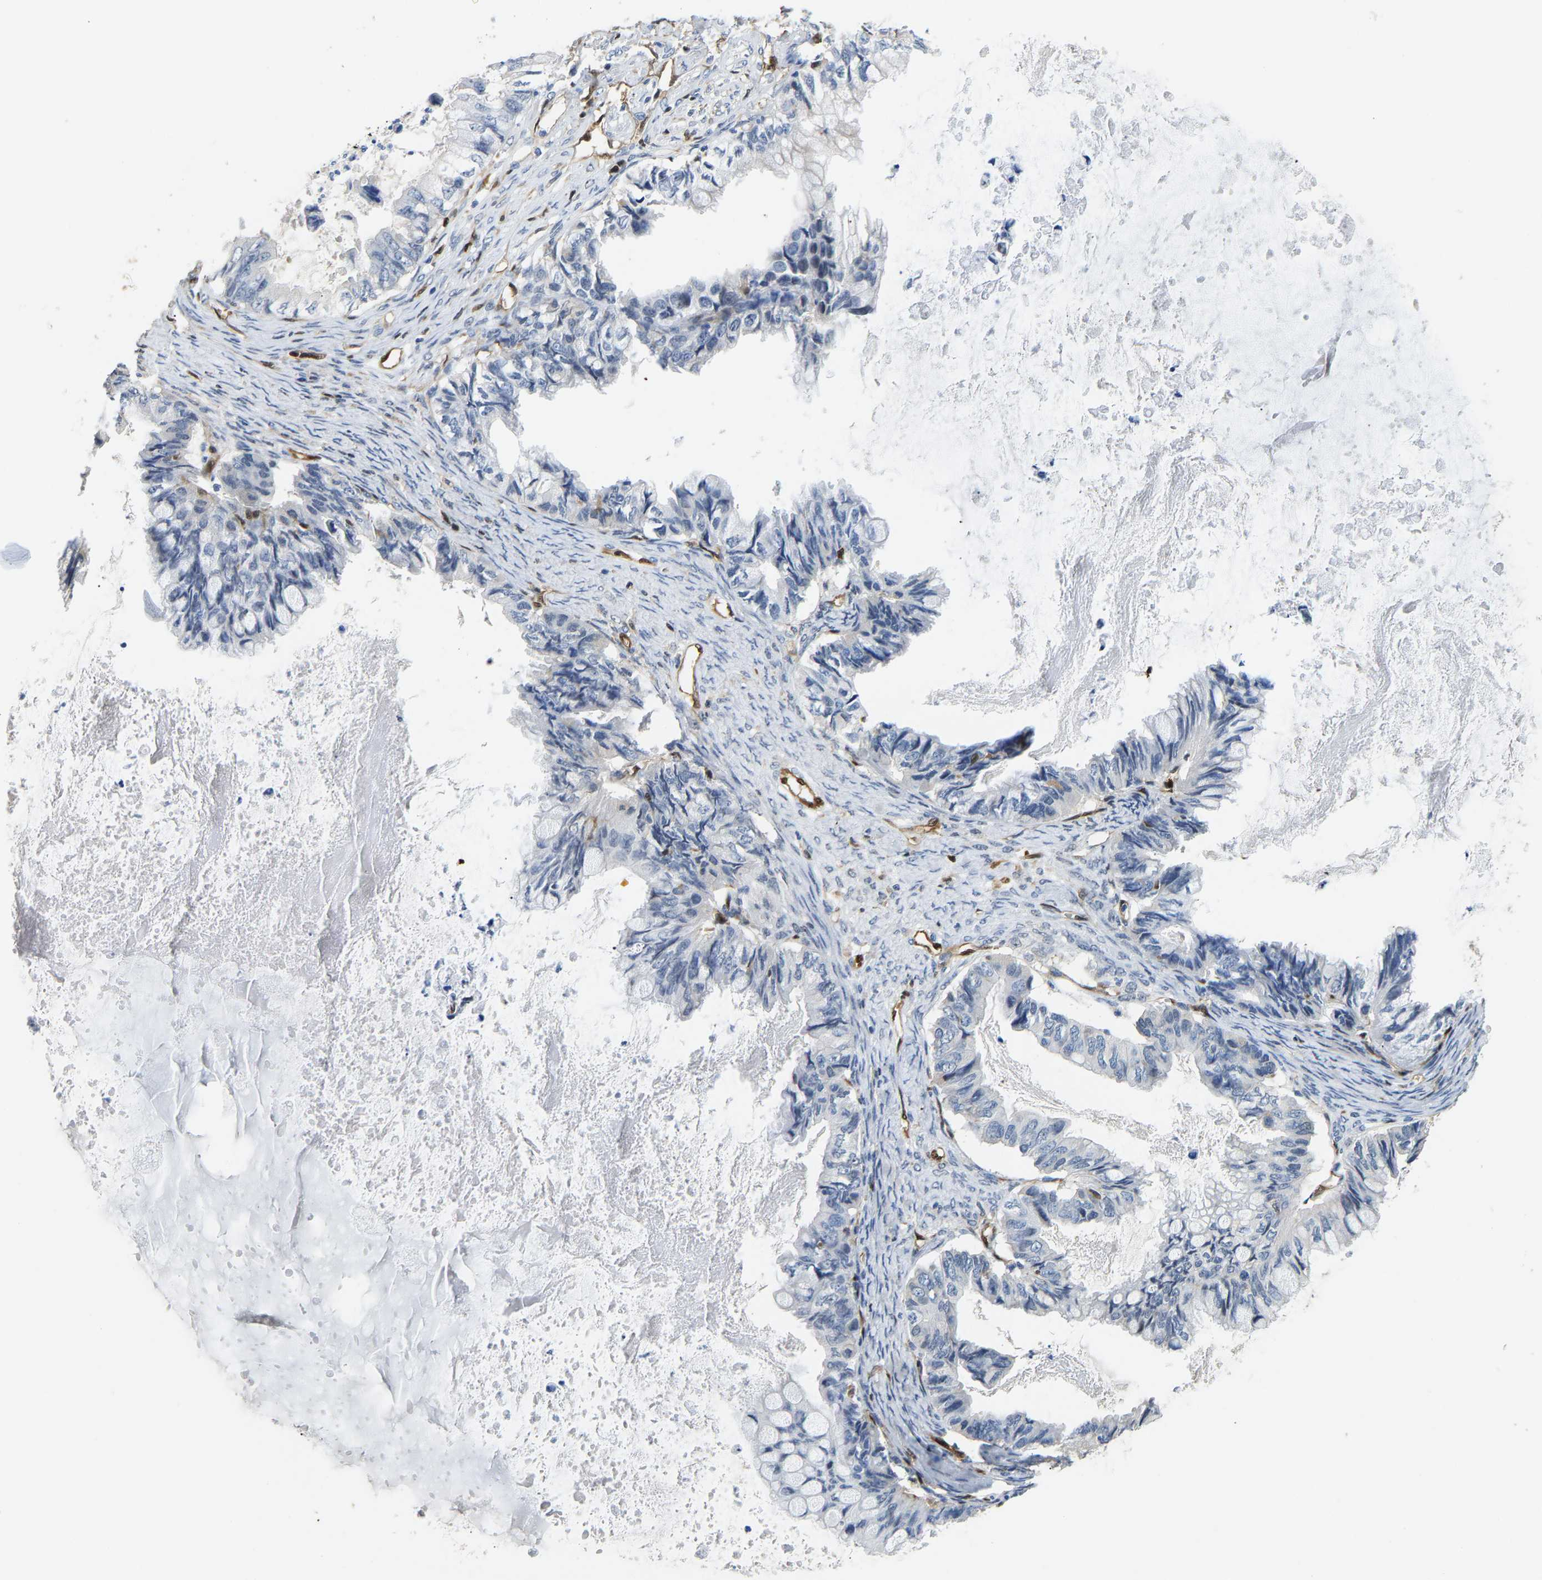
{"staining": {"intensity": "negative", "quantity": "none", "location": "none"}, "tissue": "ovarian cancer", "cell_type": "Tumor cells", "image_type": "cancer", "snomed": [{"axis": "morphology", "description": "Cystadenocarcinoma, mucinous, NOS"}, {"axis": "topography", "description": "Ovary"}], "caption": "A photomicrograph of human ovarian mucinous cystadenocarcinoma is negative for staining in tumor cells.", "gene": "GIMAP7", "patient": {"sex": "female", "age": 80}}